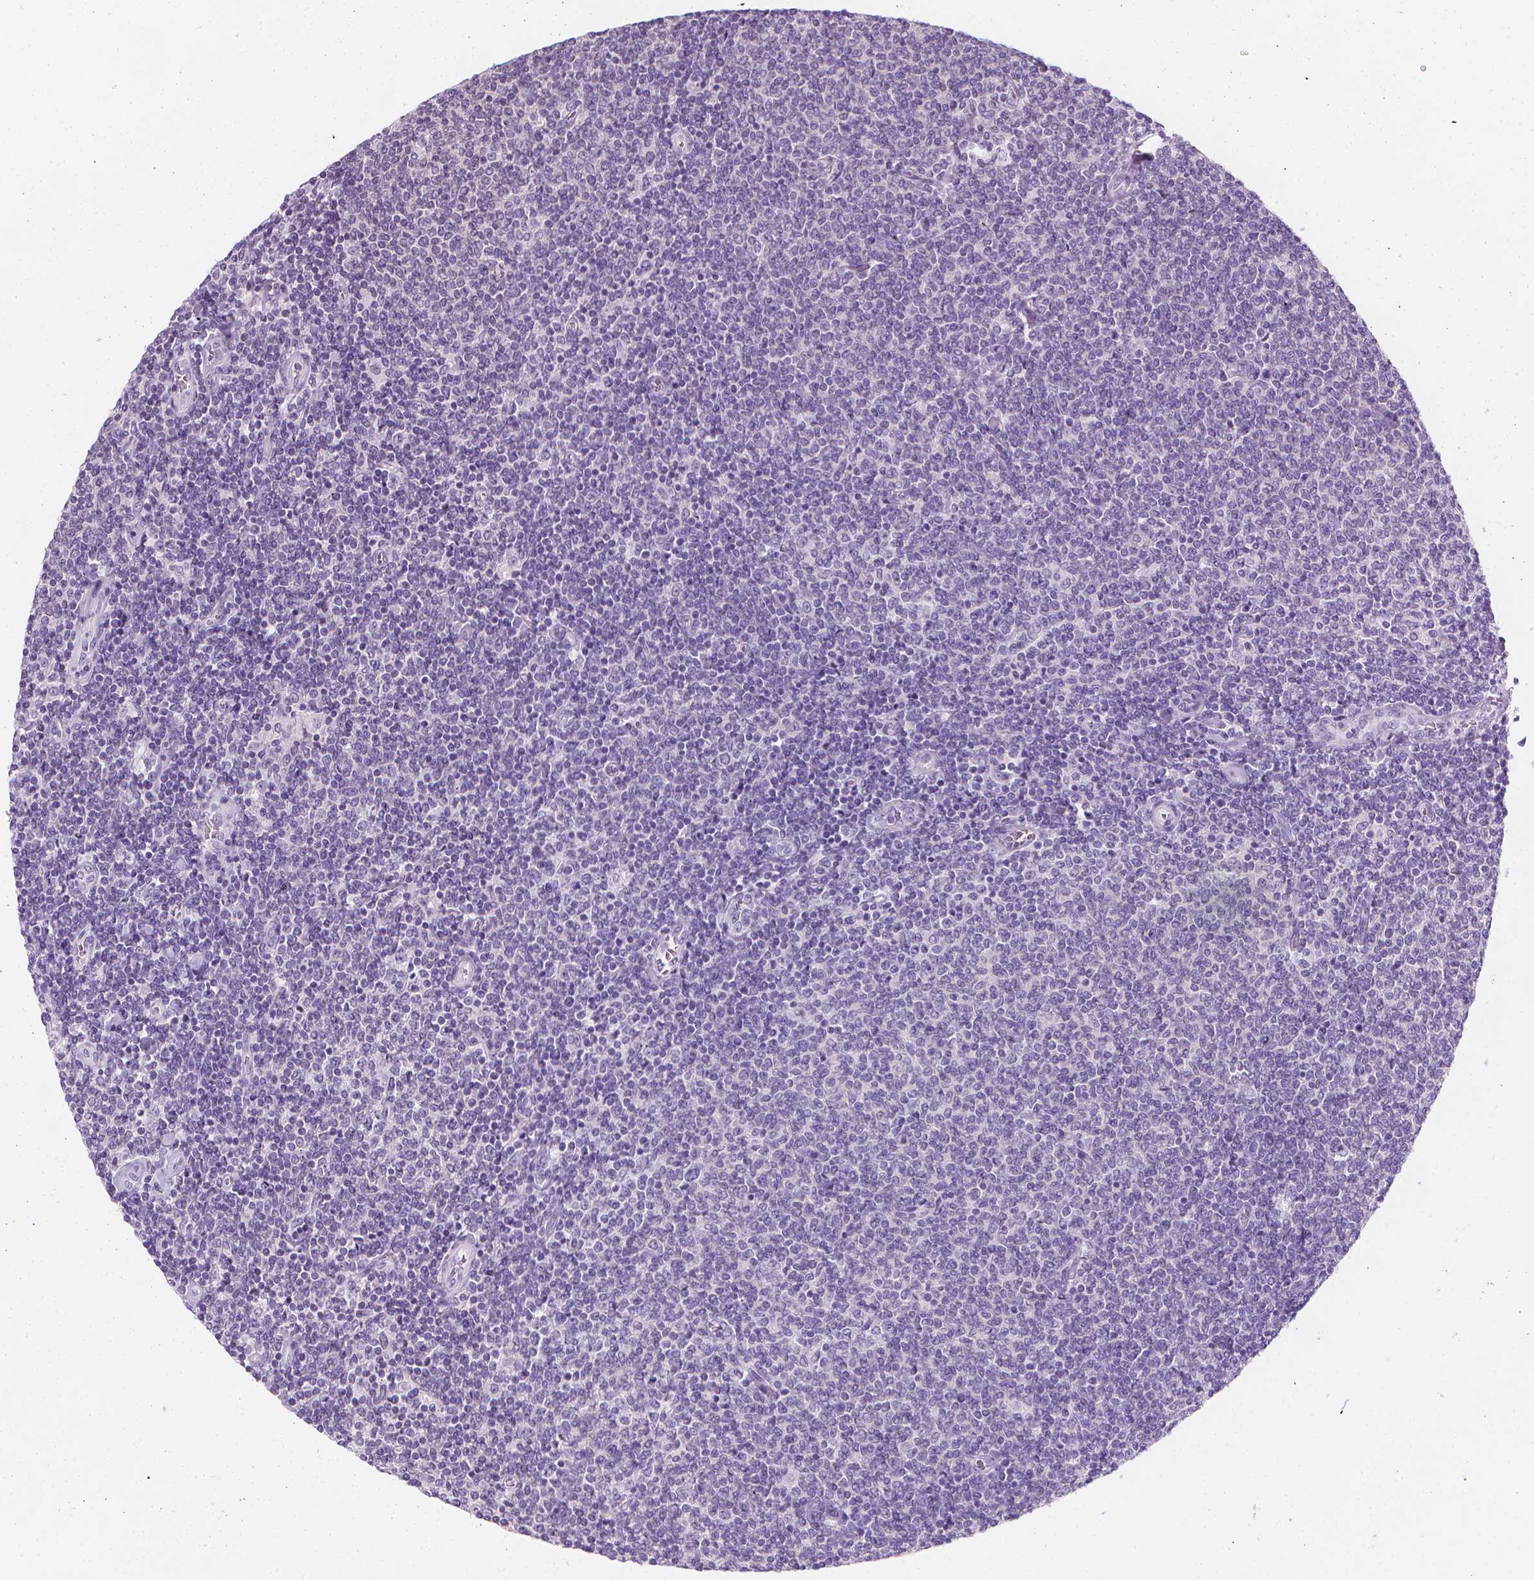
{"staining": {"intensity": "negative", "quantity": "none", "location": "none"}, "tissue": "lymphoma", "cell_type": "Tumor cells", "image_type": "cancer", "snomed": [{"axis": "morphology", "description": "Malignant lymphoma, non-Hodgkin's type, Low grade"}, {"axis": "topography", "description": "Lymph node"}], "caption": "Immunohistochemistry photomicrograph of neoplastic tissue: lymphoma stained with DAB exhibits no significant protein expression in tumor cells.", "gene": "DCAF8L1", "patient": {"sex": "male", "age": 52}}